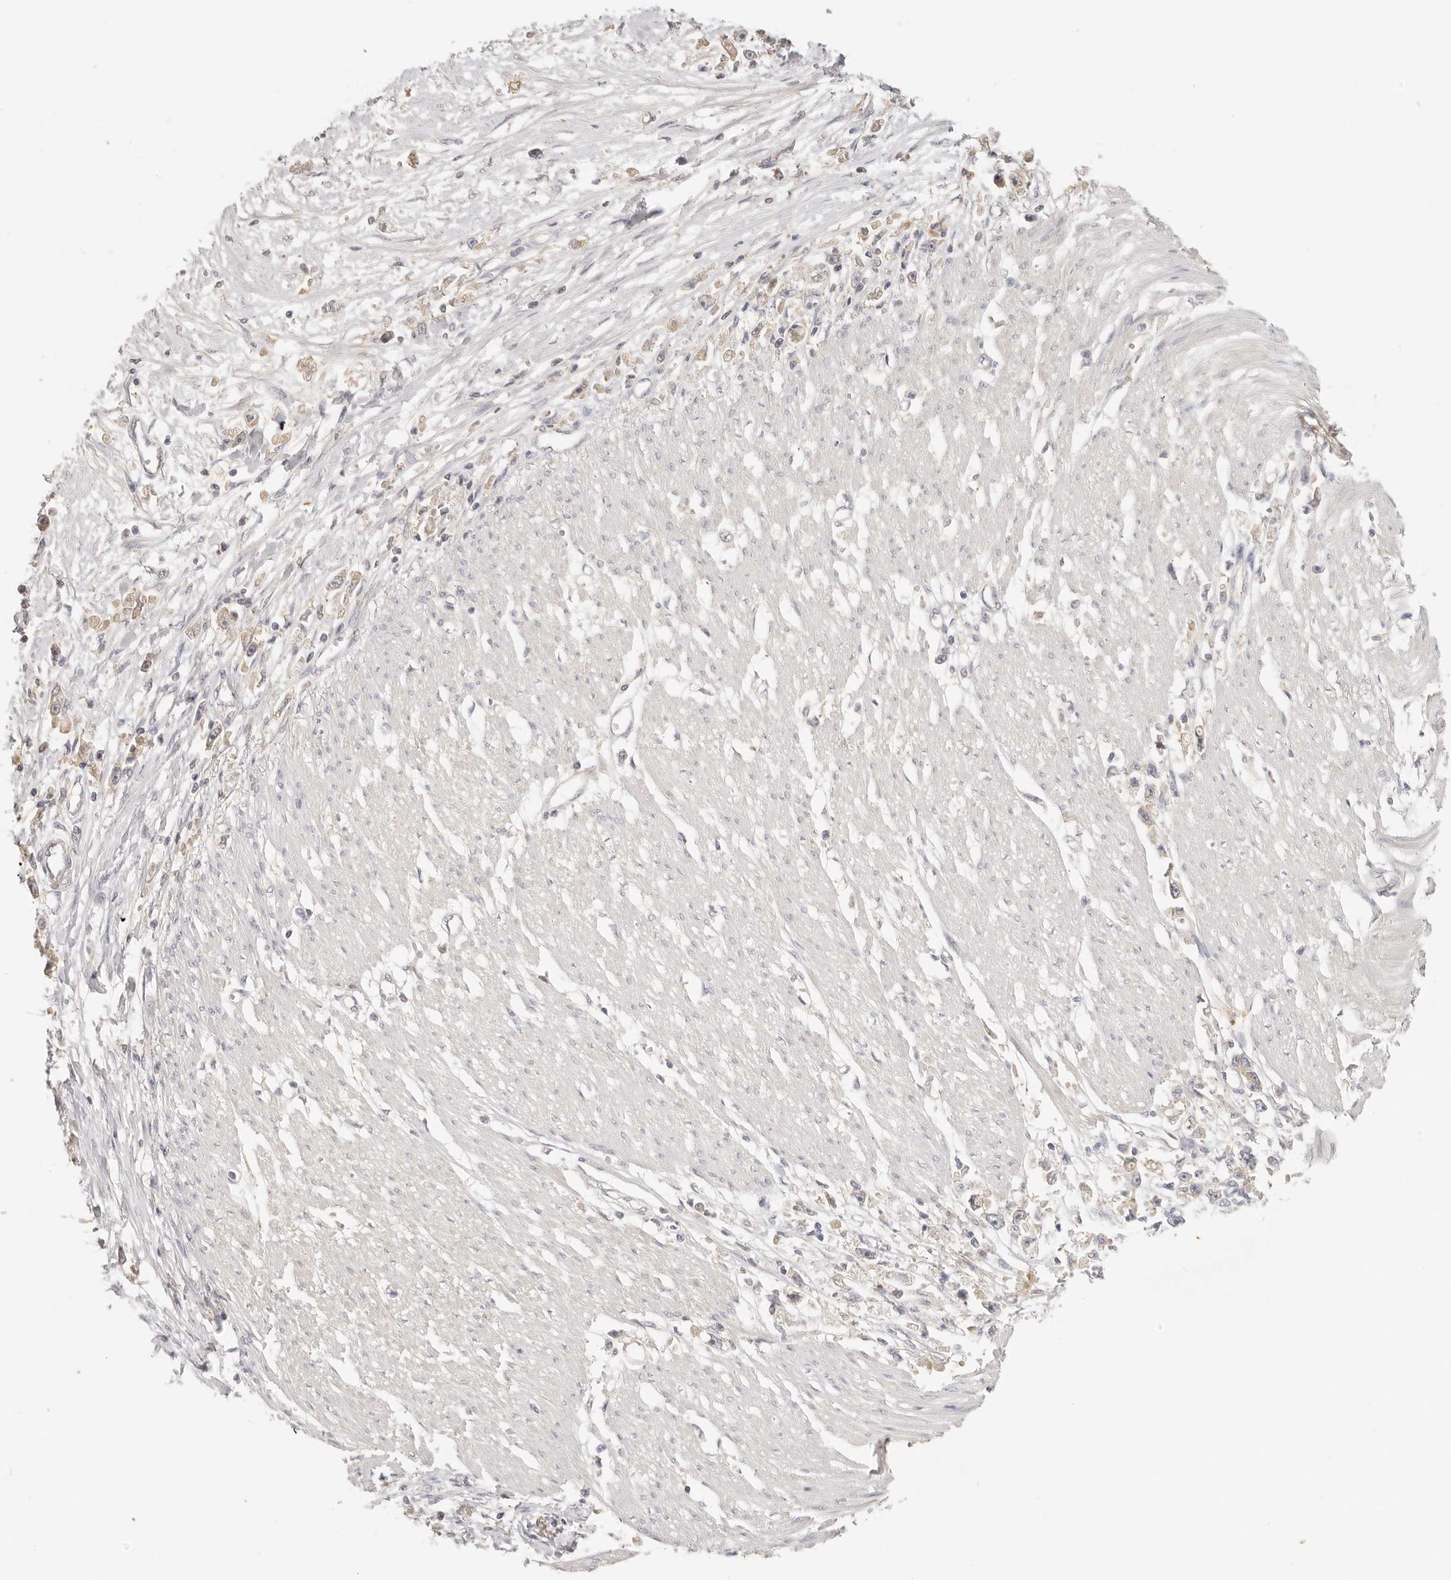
{"staining": {"intensity": "weak", "quantity": "<25%", "location": "cytoplasmic/membranous"}, "tissue": "stomach cancer", "cell_type": "Tumor cells", "image_type": "cancer", "snomed": [{"axis": "morphology", "description": "Adenocarcinoma, NOS"}, {"axis": "topography", "description": "Stomach"}], "caption": "Immunohistochemistry of human adenocarcinoma (stomach) demonstrates no positivity in tumor cells.", "gene": "ANXA9", "patient": {"sex": "female", "age": 59}}